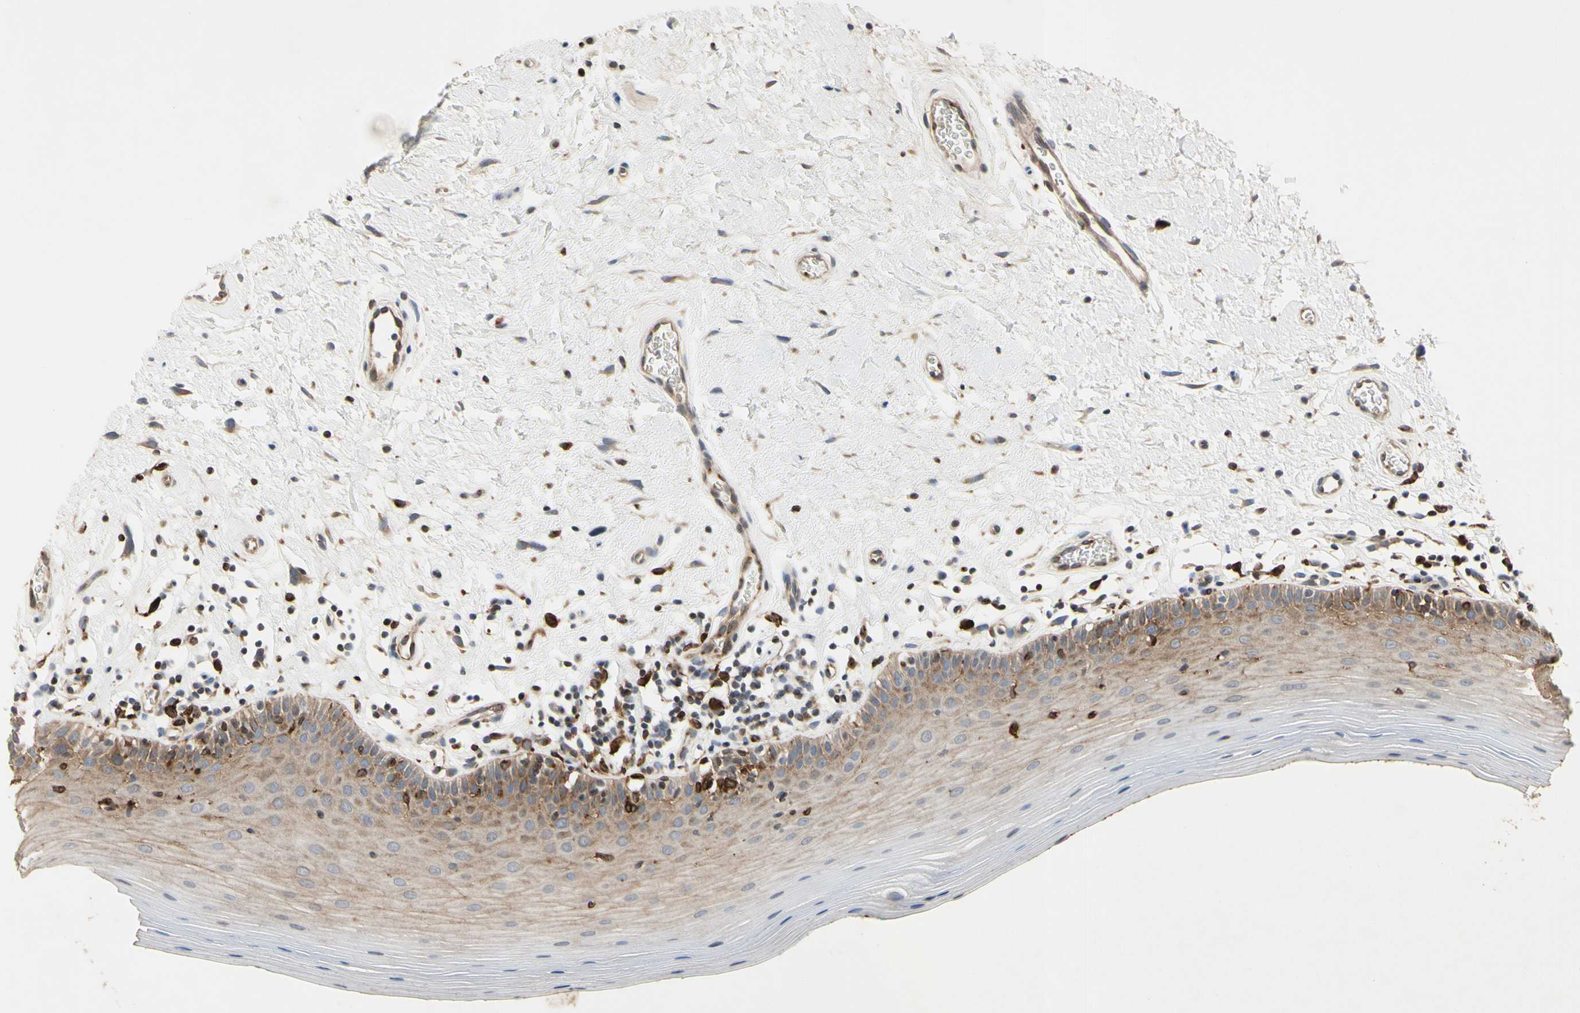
{"staining": {"intensity": "weak", "quantity": "25%-75%", "location": "cytoplasmic/membranous"}, "tissue": "oral mucosa", "cell_type": "Squamous epithelial cells", "image_type": "normal", "snomed": [{"axis": "morphology", "description": "Normal tissue, NOS"}, {"axis": "topography", "description": "Skeletal muscle"}, {"axis": "topography", "description": "Oral tissue"}], "caption": "Weak cytoplasmic/membranous expression is seen in about 25%-75% of squamous epithelial cells in normal oral mucosa. The protein of interest is shown in brown color, while the nuclei are stained blue.", "gene": "PLXNA2", "patient": {"sex": "male", "age": 58}}